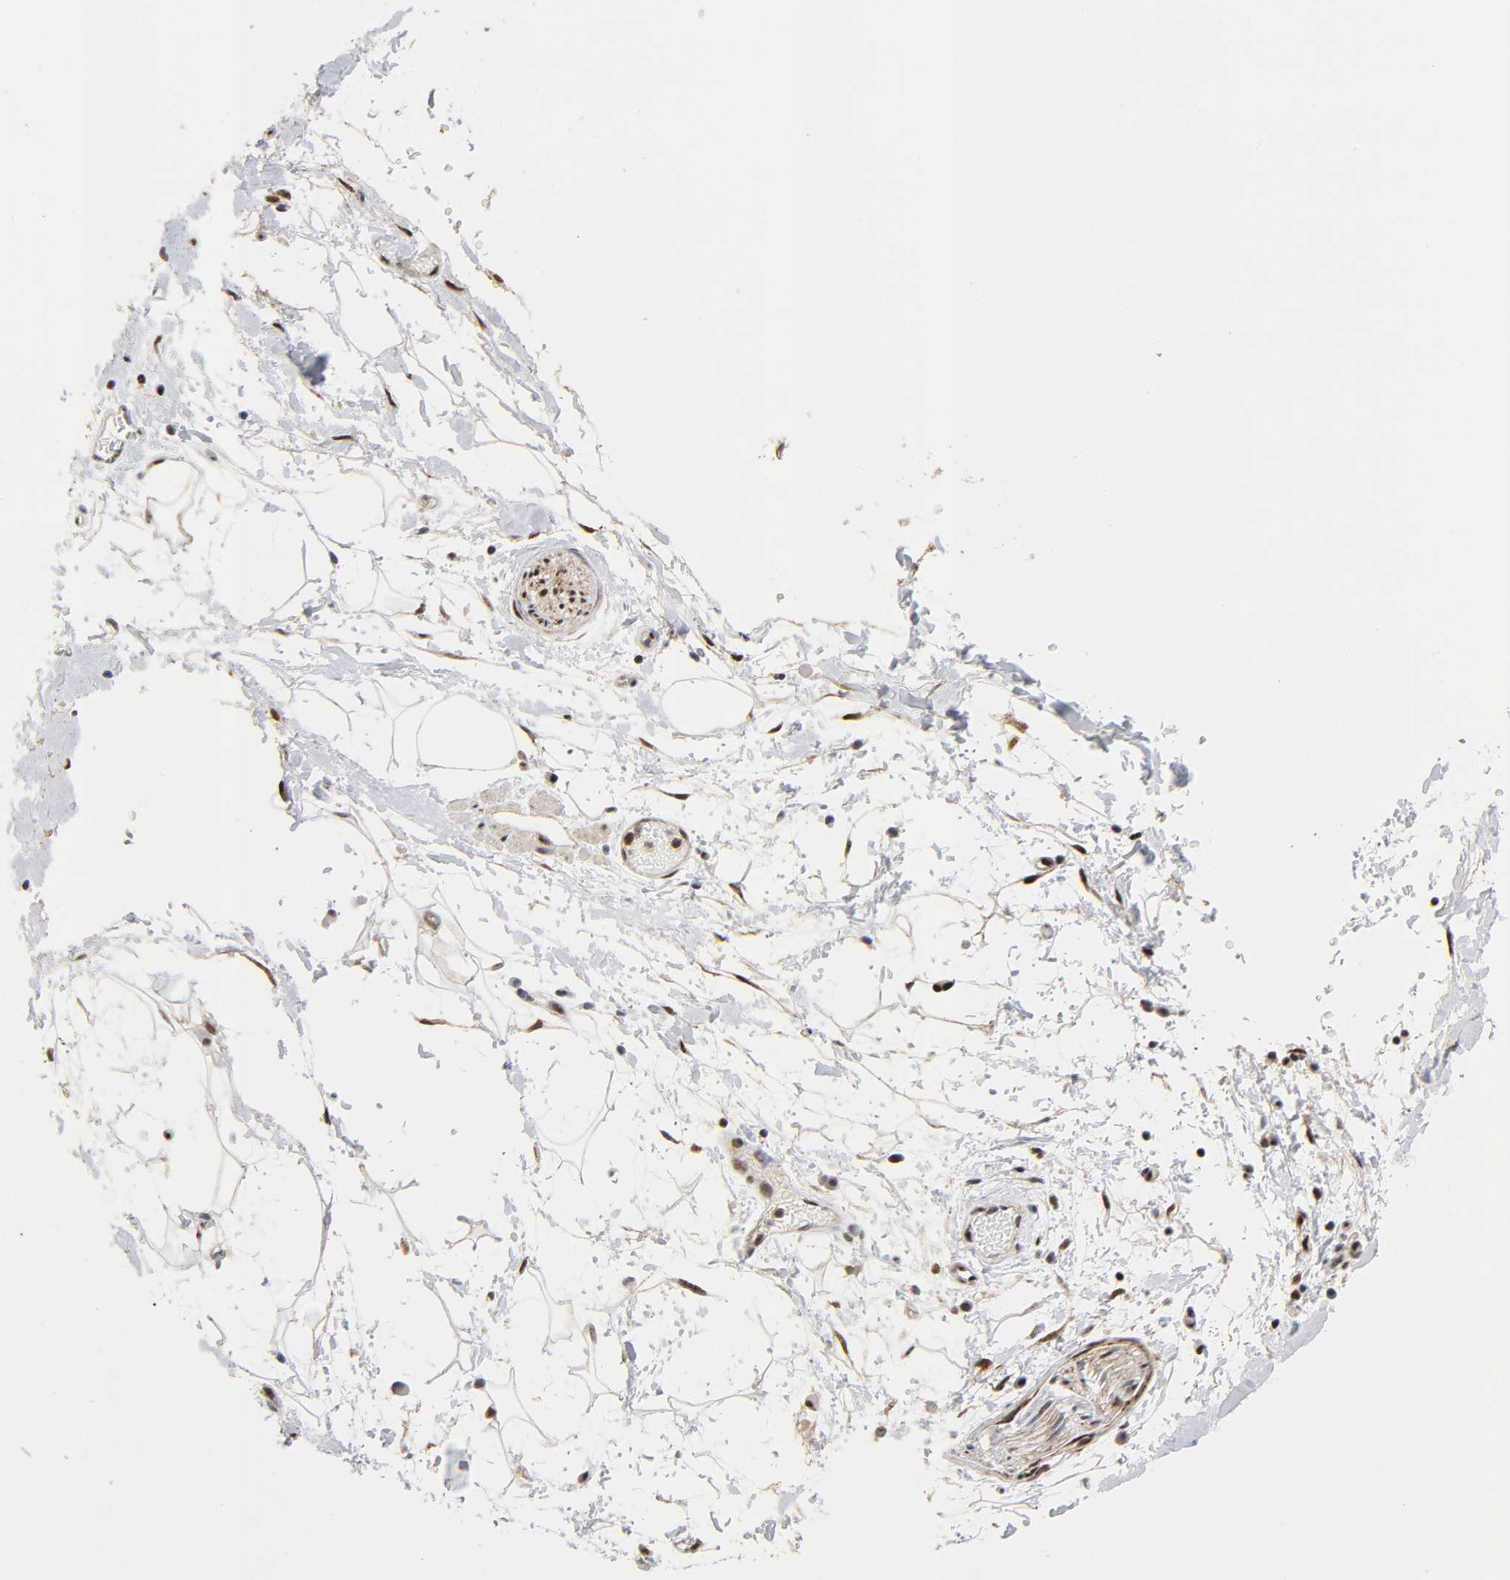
{"staining": {"intensity": "weak", "quantity": "25%-75%", "location": "cytoplasmic/membranous,nuclear"}, "tissue": "adipose tissue", "cell_type": "Adipocytes", "image_type": "normal", "snomed": [{"axis": "morphology", "description": "Normal tissue, NOS"}, {"axis": "topography", "description": "Soft tissue"}], "caption": "Protein staining exhibits weak cytoplasmic/membranous,nuclear staining in approximately 25%-75% of adipocytes in normal adipose tissue. The protein is stained brown, and the nuclei are stained in blue (DAB (3,3'-diaminobenzidine) IHC with brightfield microscopy, high magnification).", "gene": "STK38", "patient": {"sex": "male", "age": 72}}